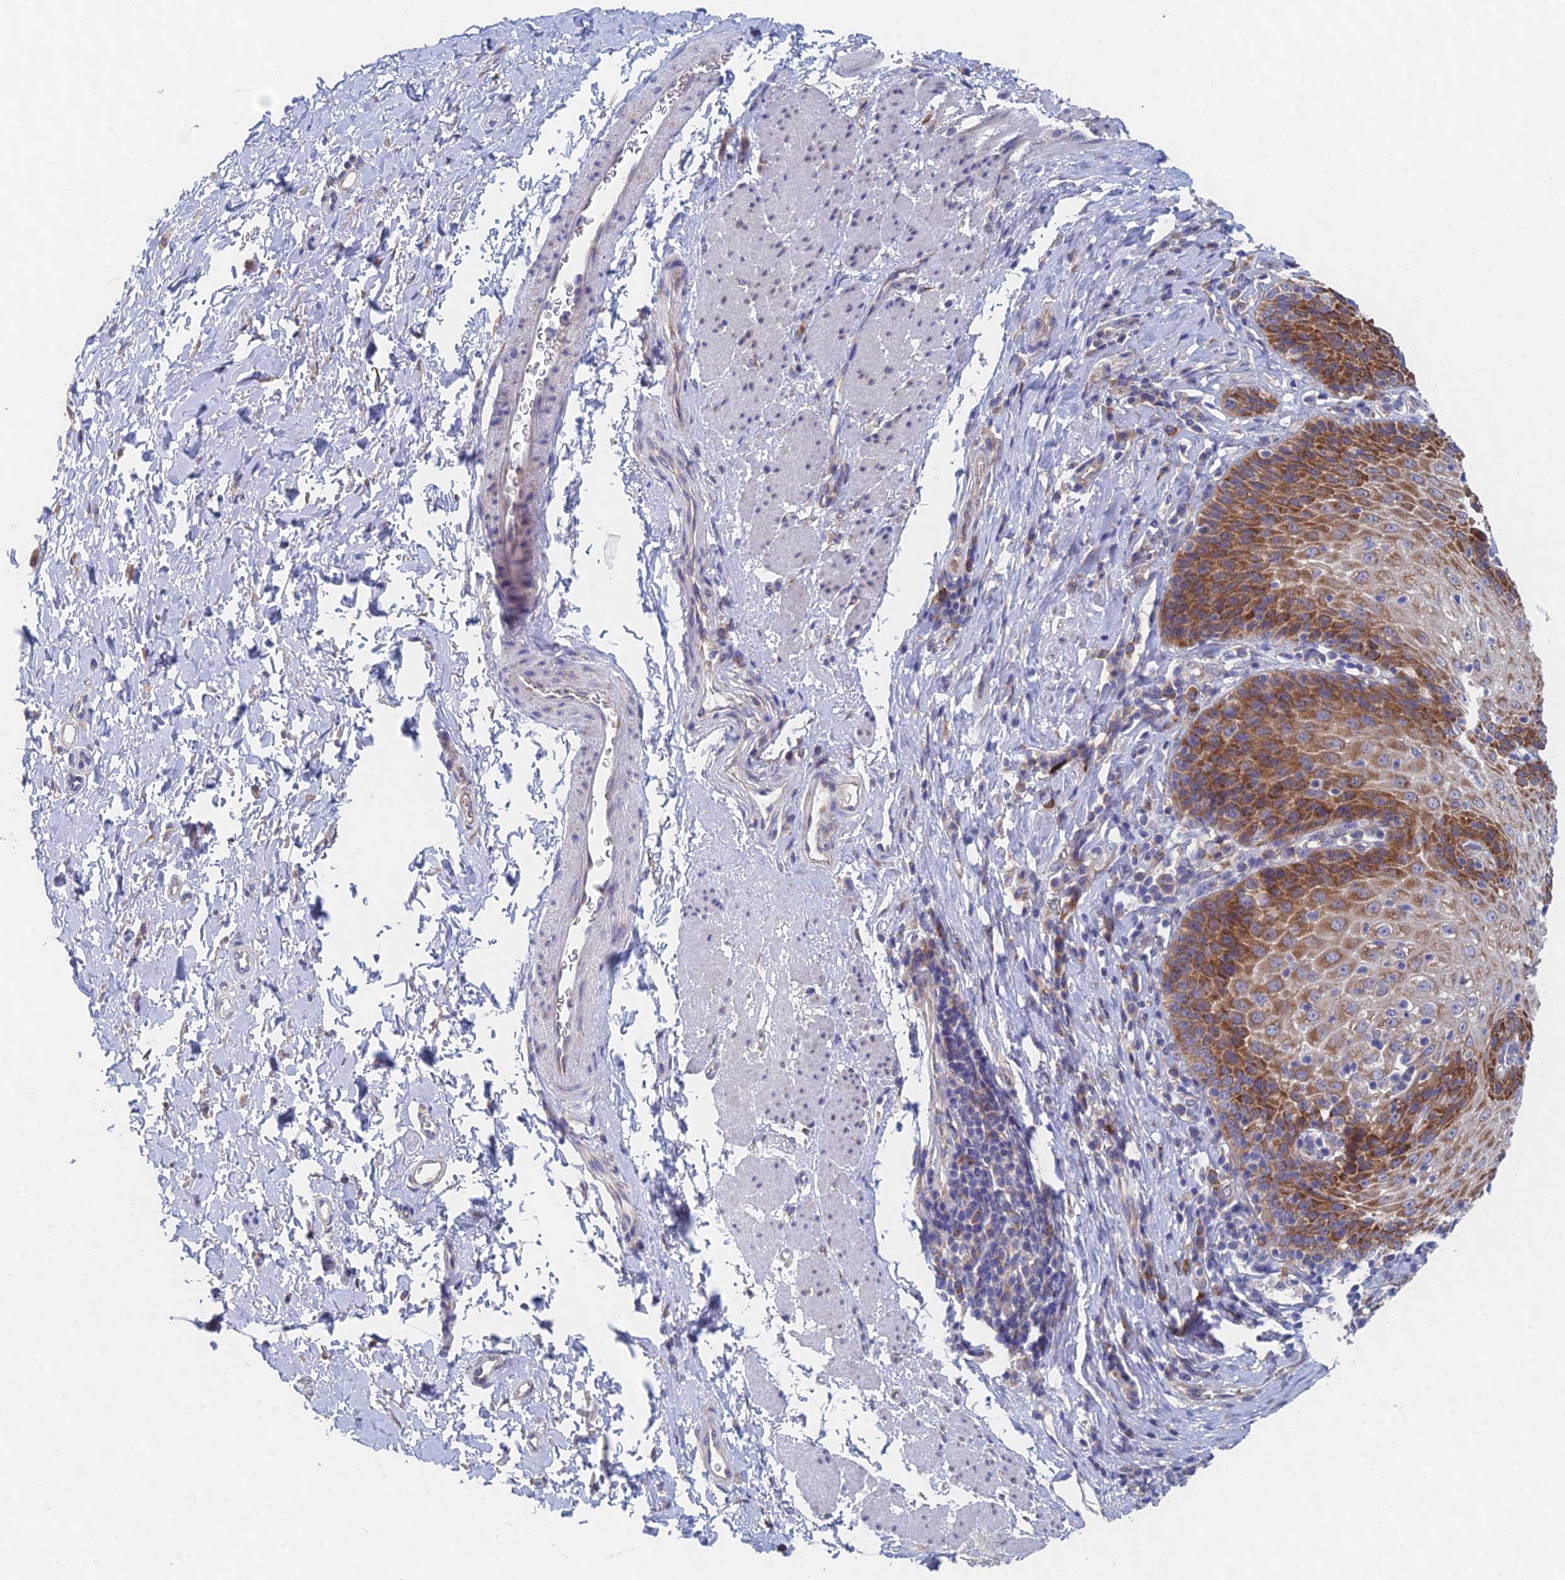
{"staining": {"intensity": "moderate", "quantity": "25%-75%", "location": "cytoplasmic/membranous"}, "tissue": "esophagus", "cell_type": "Squamous epithelial cells", "image_type": "normal", "snomed": [{"axis": "morphology", "description": "Normal tissue, NOS"}, {"axis": "topography", "description": "Esophagus"}], "caption": "Immunohistochemistry (IHC) photomicrograph of unremarkable esophagus: esophagus stained using immunohistochemistry (IHC) demonstrates medium levels of moderate protein expression localized specifically in the cytoplasmic/membranous of squamous epithelial cells, appearing as a cytoplasmic/membranous brown color.", "gene": "ELOF1", "patient": {"sex": "female", "age": 61}}